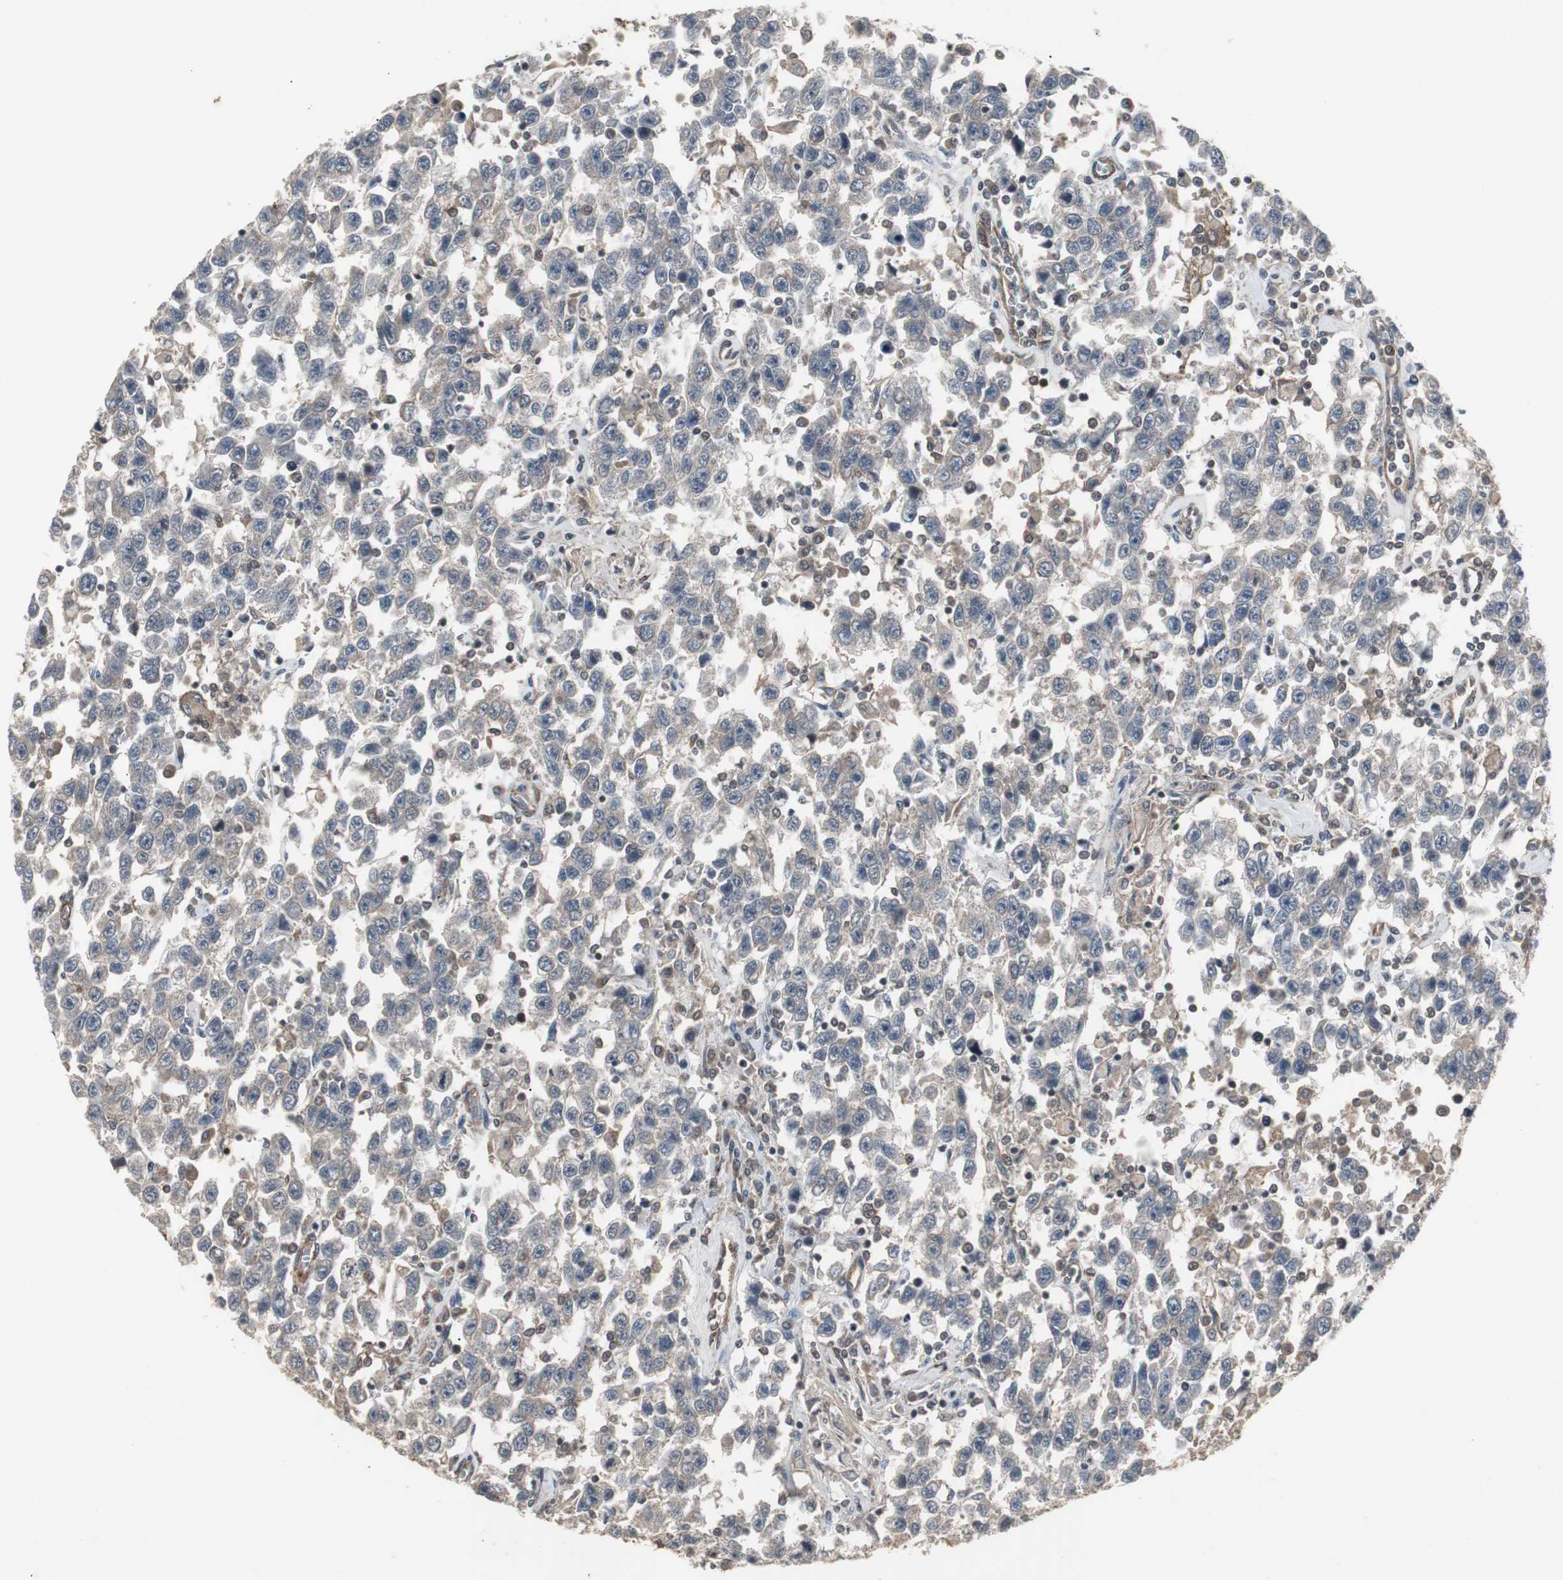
{"staining": {"intensity": "weak", "quantity": "25%-75%", "location": "cytoplasmic/membranous"}, "tissue": "testis cancer", "cell_type": "Tumor cells", "image_type": "cancer", "snomed": [{"axis": "morphology", "description": "Seminoma, NOS"}, {"axis": "topography", "description": "Testis"}], "caption": "Testis cancer stained with a brown dye exhibits weak cytoplasmic/membranous positive positivity in approximately 25%-75% of tumor cells.", "gene": "ATP2B2", "patient": {"sex": "male", "age": 41}}